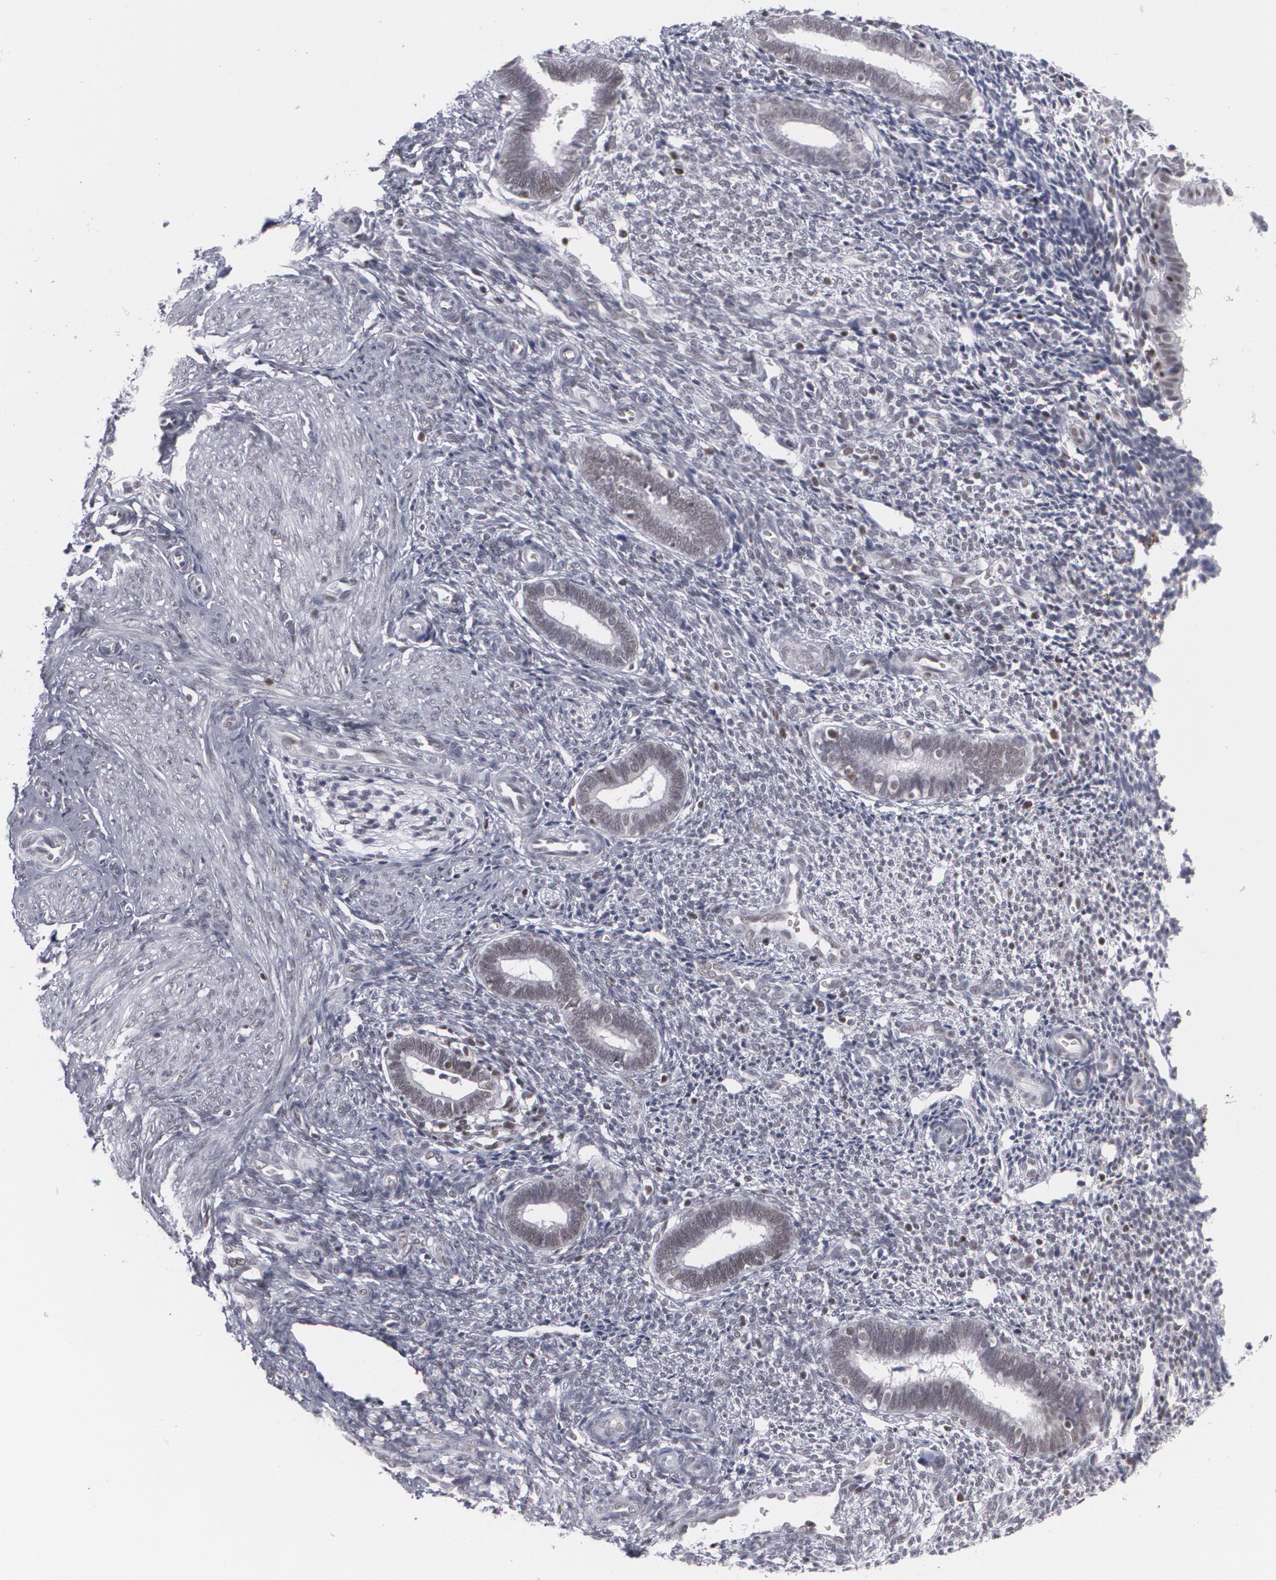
{"staining": {"intensity": "weak", "quantity": "<25%", "location": "nuclear"}, "tissue": "endometrium", "cell_type": "Cells in endometrial stroma", "image_type": "normal", "snomed": [{"axis": "morphology", "description": "Normal tissue, NOS"}, {"axis": "topography", "description": "Endometrium"}], "caption": "The micrograph reveals no staining of cells in endometrial stroma in benign endometrium.", "gene": "MCL1", "patient": {"sex": "female", "age": 27}}